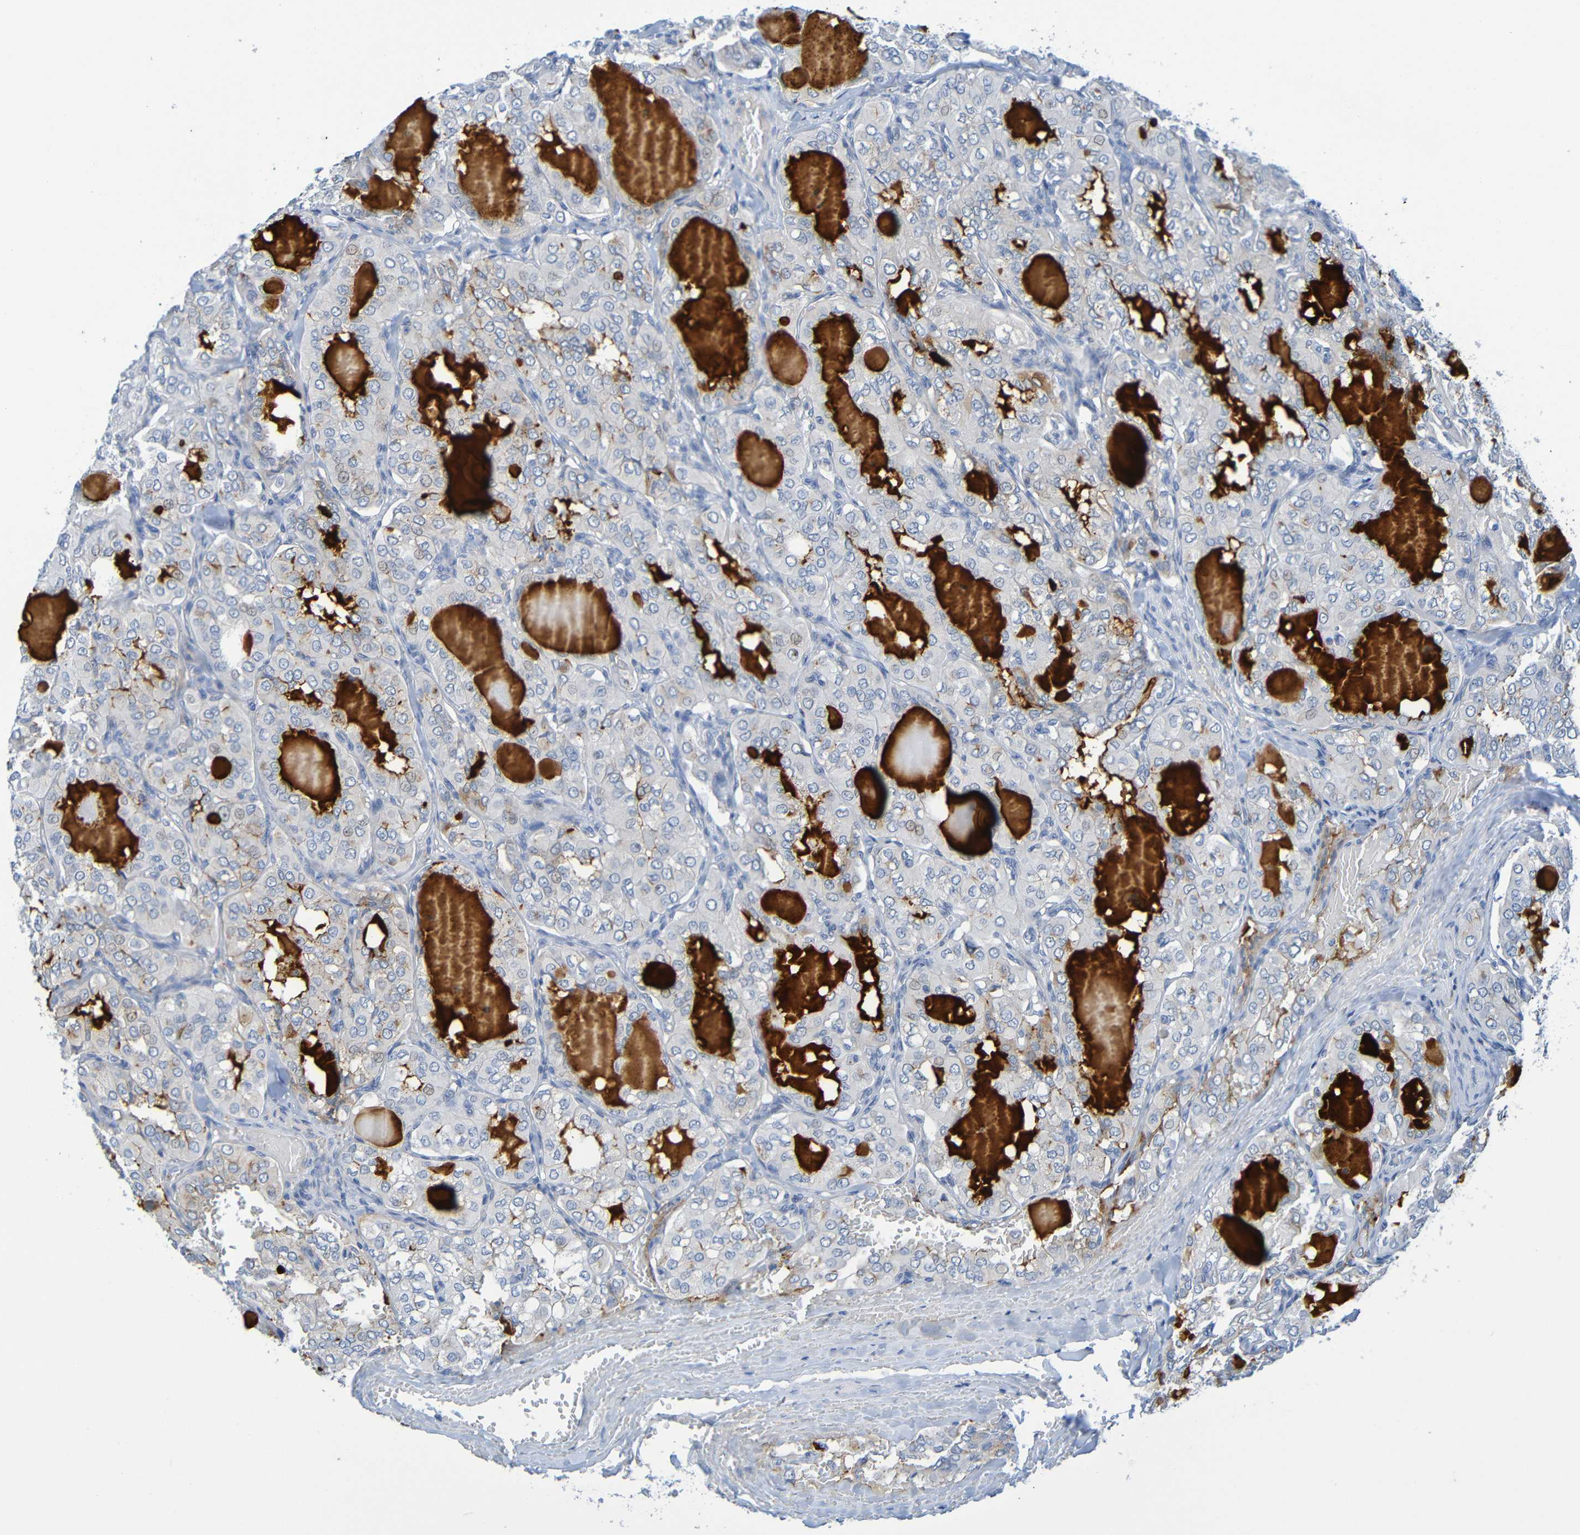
{"staining": {"intensity": "weak", "quantity": "<25%", "location": "cytoplasmic/membranous"}, "tissue": "thyroid cancer", "cell_type": "Tumor cells", "image_type": "cancer", "snomed": [{"axis": "morphology", "description": "Papillary adenocarcinoma, NOS"}, {"axis": "topography", "description": "Thyroid gland"}], "caption": "An IHC histopathology image of thyroid cancer (papillary adenocarcinoma) is shown. There is no staining in tumor cells of thyroid cancer (papillary adenocarcinoma).", "gene": "IL10", "patient": {"sex": "male", "age": 20}}